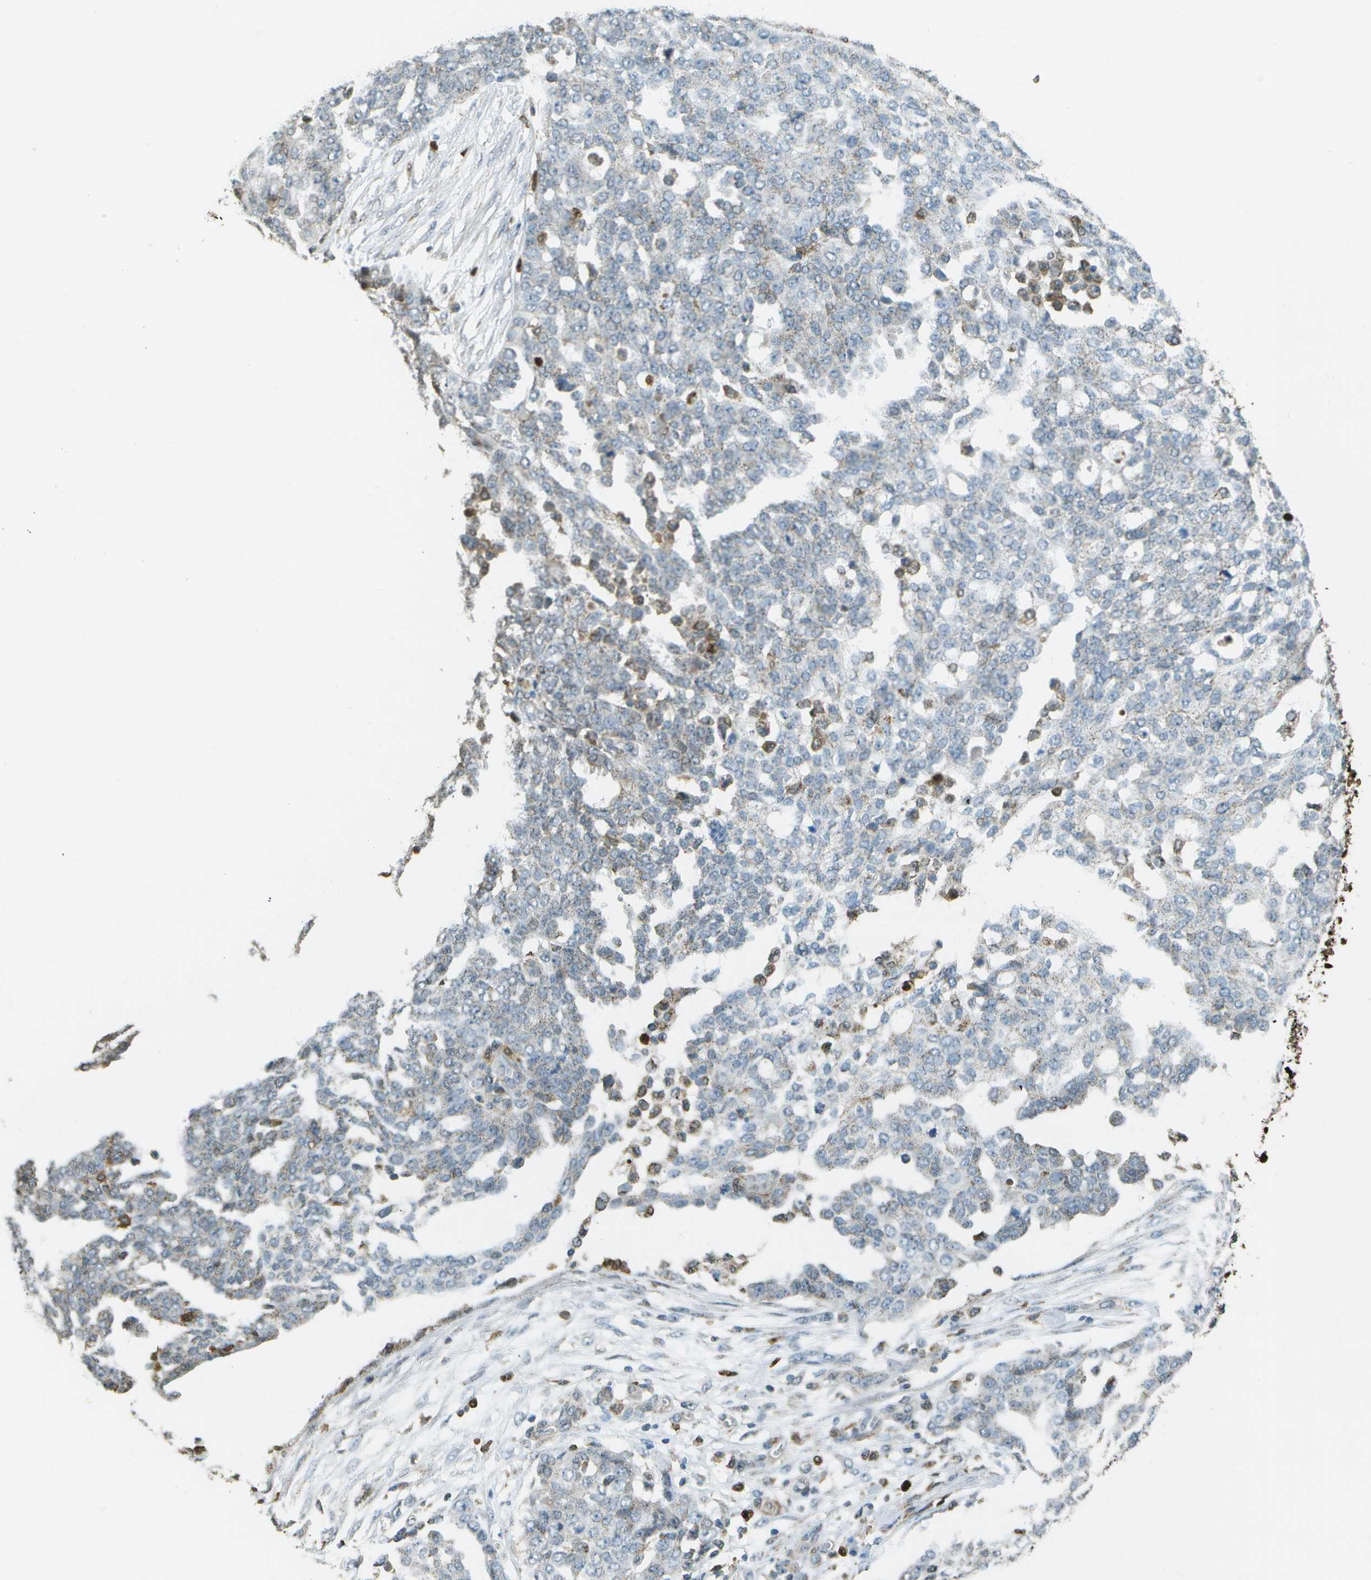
{"staining": {"intensity": "negative", "quantity": "none", "location": "none"}, "tissue": "ovarian cancer", "cell_type": "Tumor cells", "image_type": "cancer", "snomed": [{"axis": "morphology", "description": "Cystadenocarcinoma, serous, NOS"}, {"axis": "topography", "description": "Soft tissue"}, {"axis": "topography", "description": "Ovary"}], "caption": "High power microscopy image of an immunohistochemistry (IHC) histopathology image of serous cystadenocarcinoma (ovarian), revealing no significant positivity in tumor cells.", "gene": "CACHD1", "patient": {"sex": "female", "age": 57}}